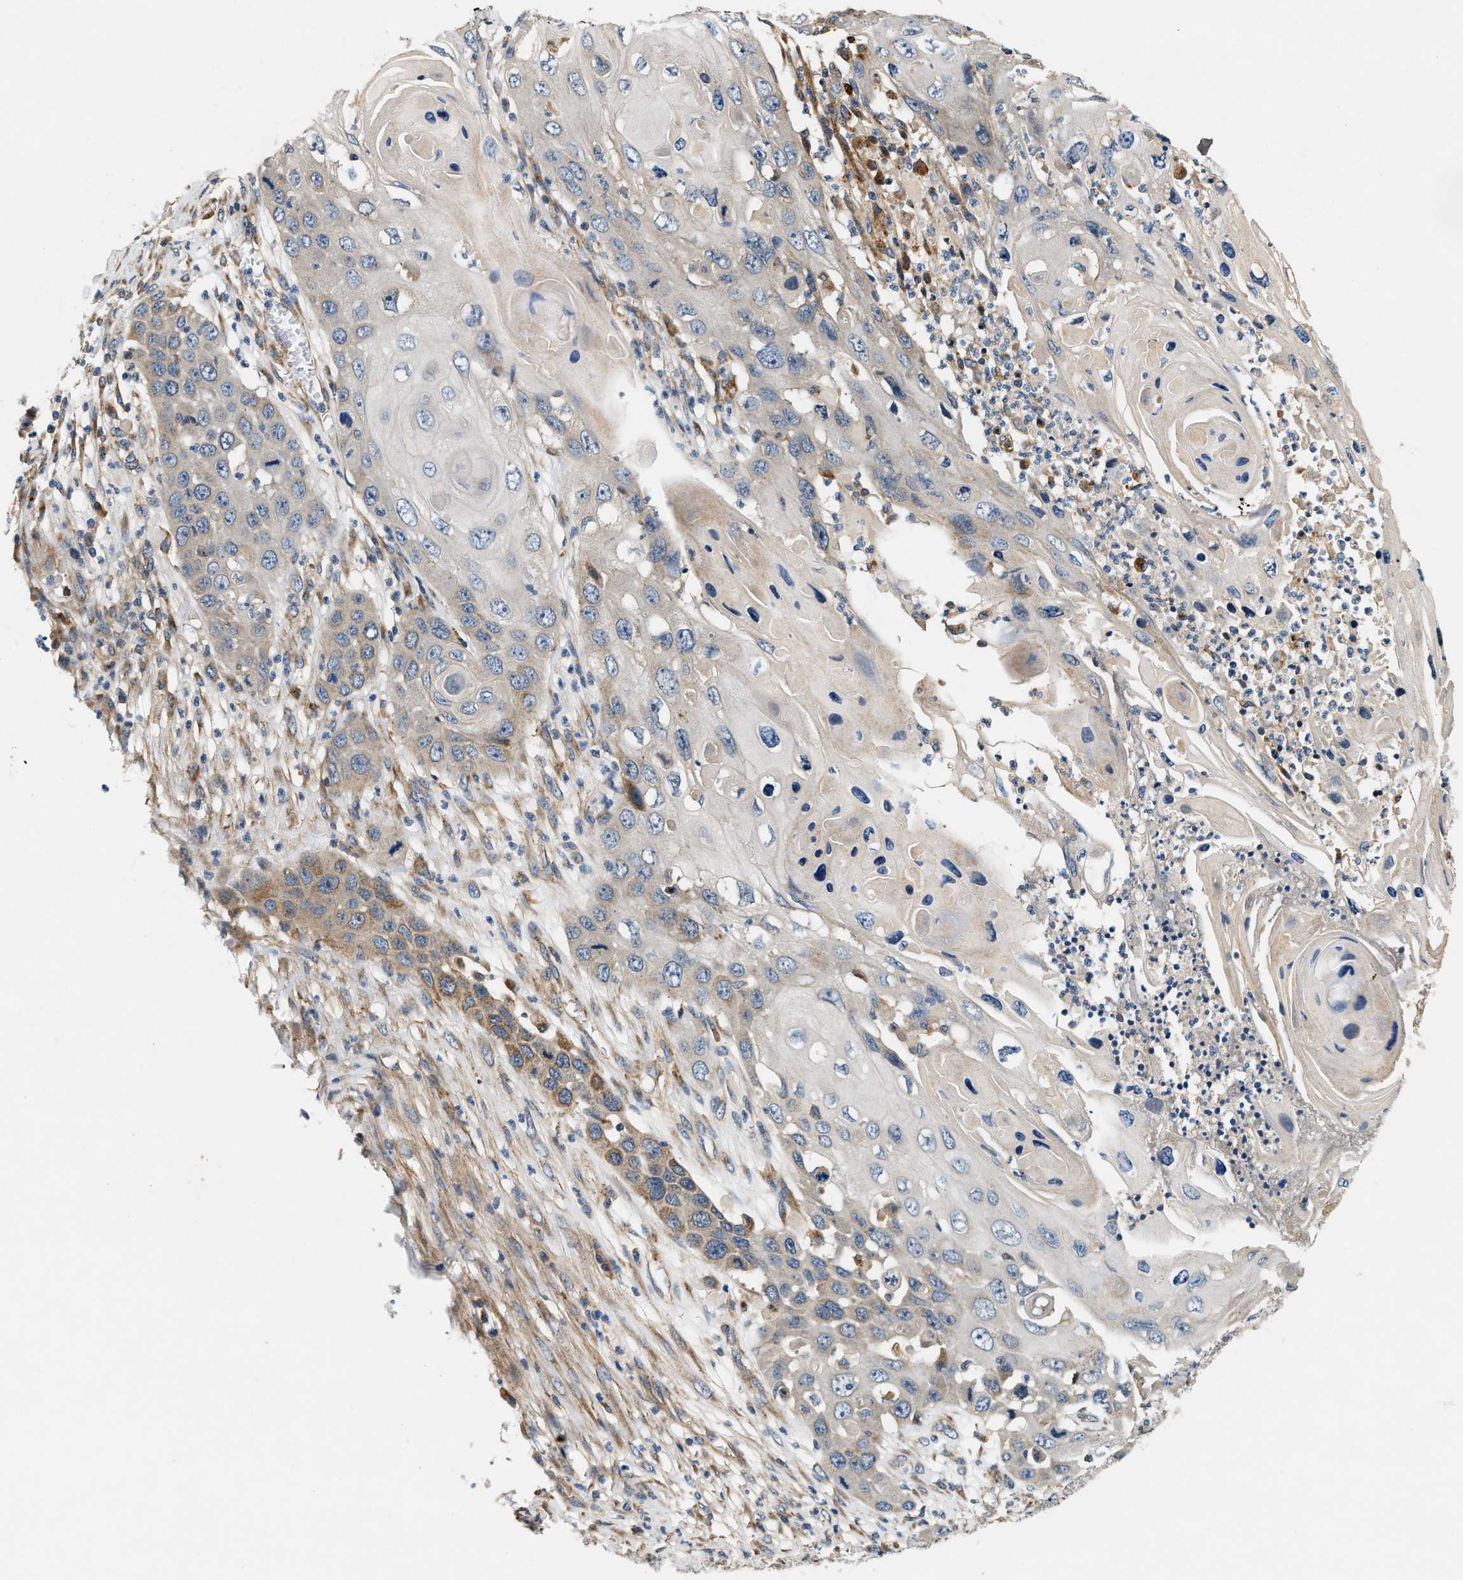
{"staining": {"intensity": "weak", "quantity": "<25%", "location": "cytoplasmic/membranous"}, "tissue": "skin cancer", "cell_type": "Tumor cells", "image_type": "cancer", "snomed": [{"axis": "morphology", "description": "Squamous cell carcinoma, NOS"}, {"axis": "topography", "description": "Skin"}], "caption": "Squamous cell carcinoma (skin) stained for a protein using IHC shows no positivity tumor cells.", "gene": "DUSP10", "patient": {"sex": "male", "age": 55}}